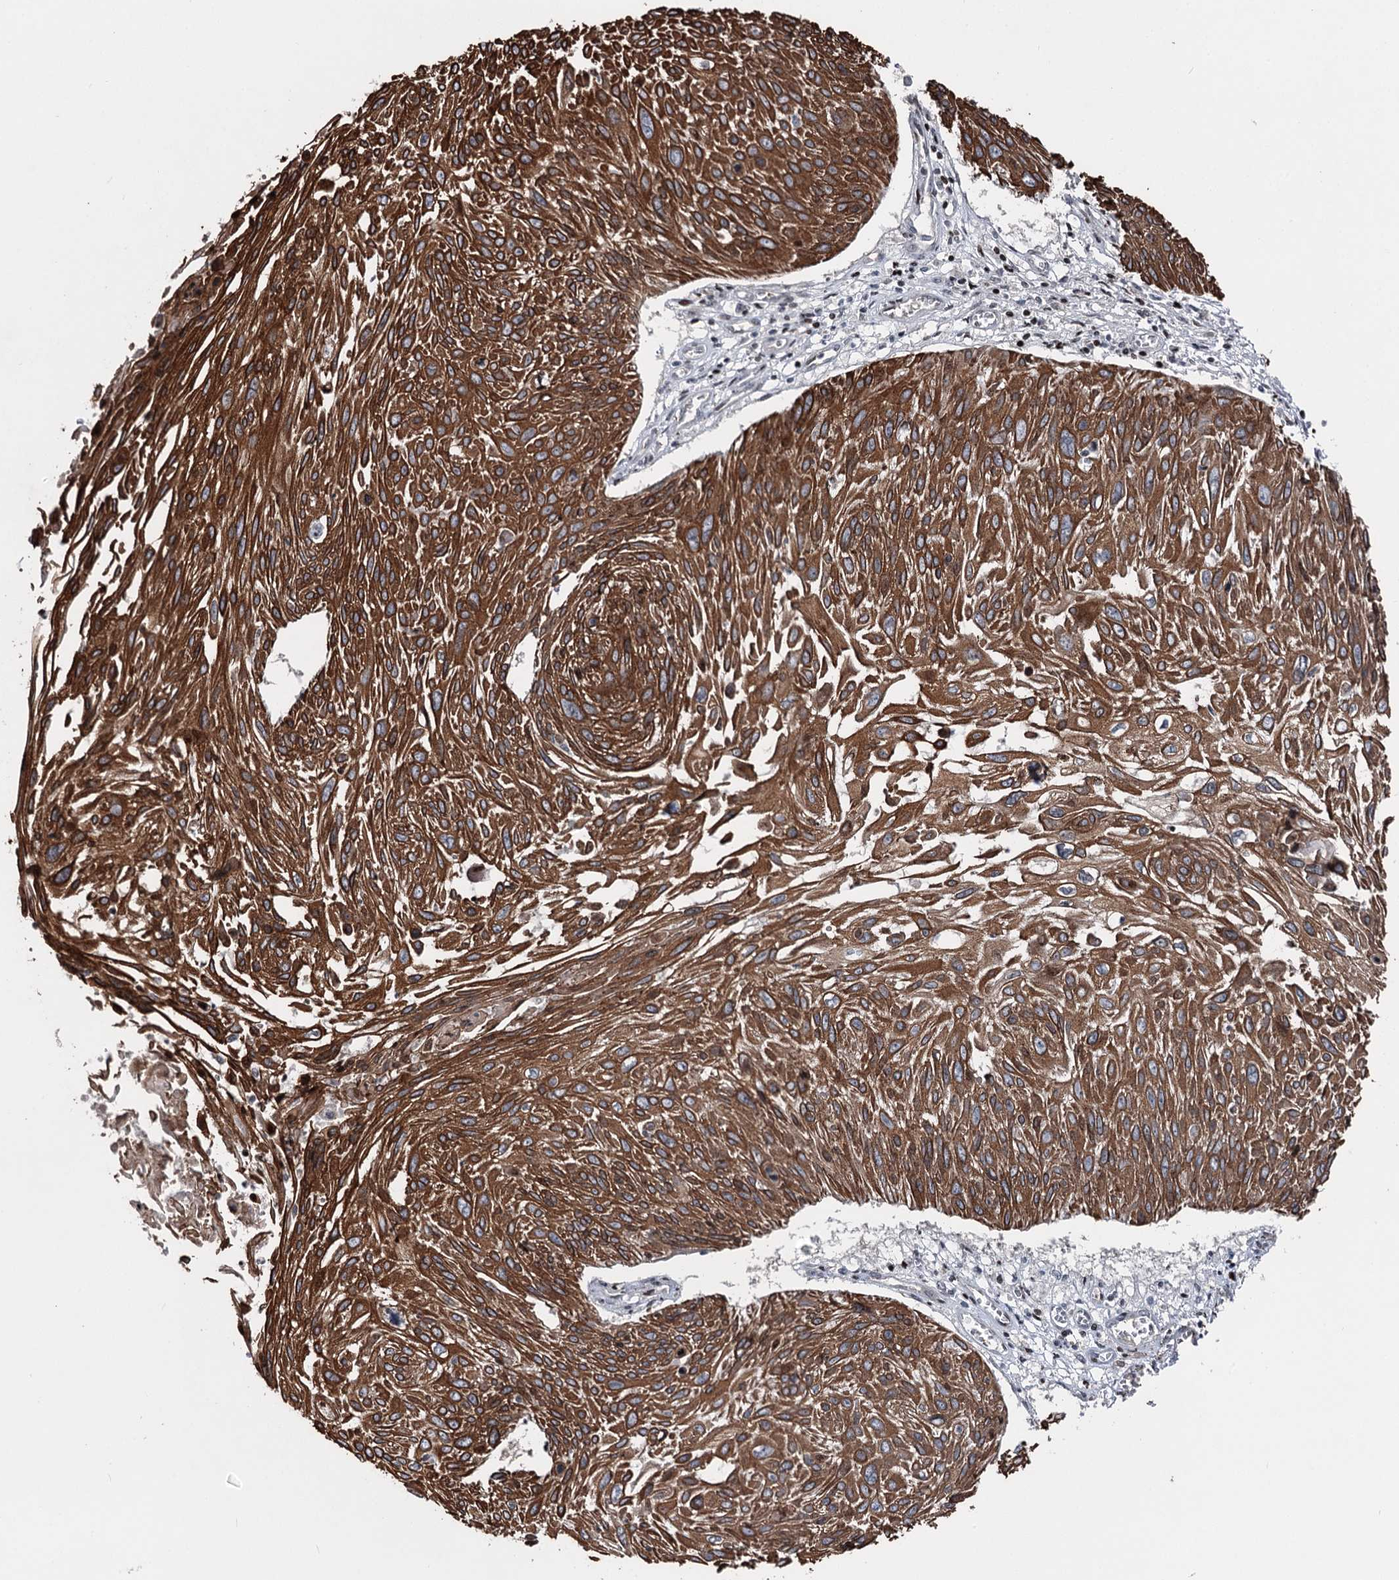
{"staining": {"intensity": "strong", "quantity": ">75%", "location": "cytoplasmic/membranous"}, "tissue": "cervical cancer", "cell_type": "Tumor cells", "image_type": "cancer", "snomed": [{"axis": "morphology", "description": "Squamous cell carcinoma, NOS"}, {"axis": "topography", "description": "Cervix"}], "caption": "Human cervical cancer stained with a brown dye exhibits strong cytoplasmic/membranous positive positivity in approximately >75% of tumor cells.", "gene": "ITFG2", "patient": {"sex": "female", "age": 51}}